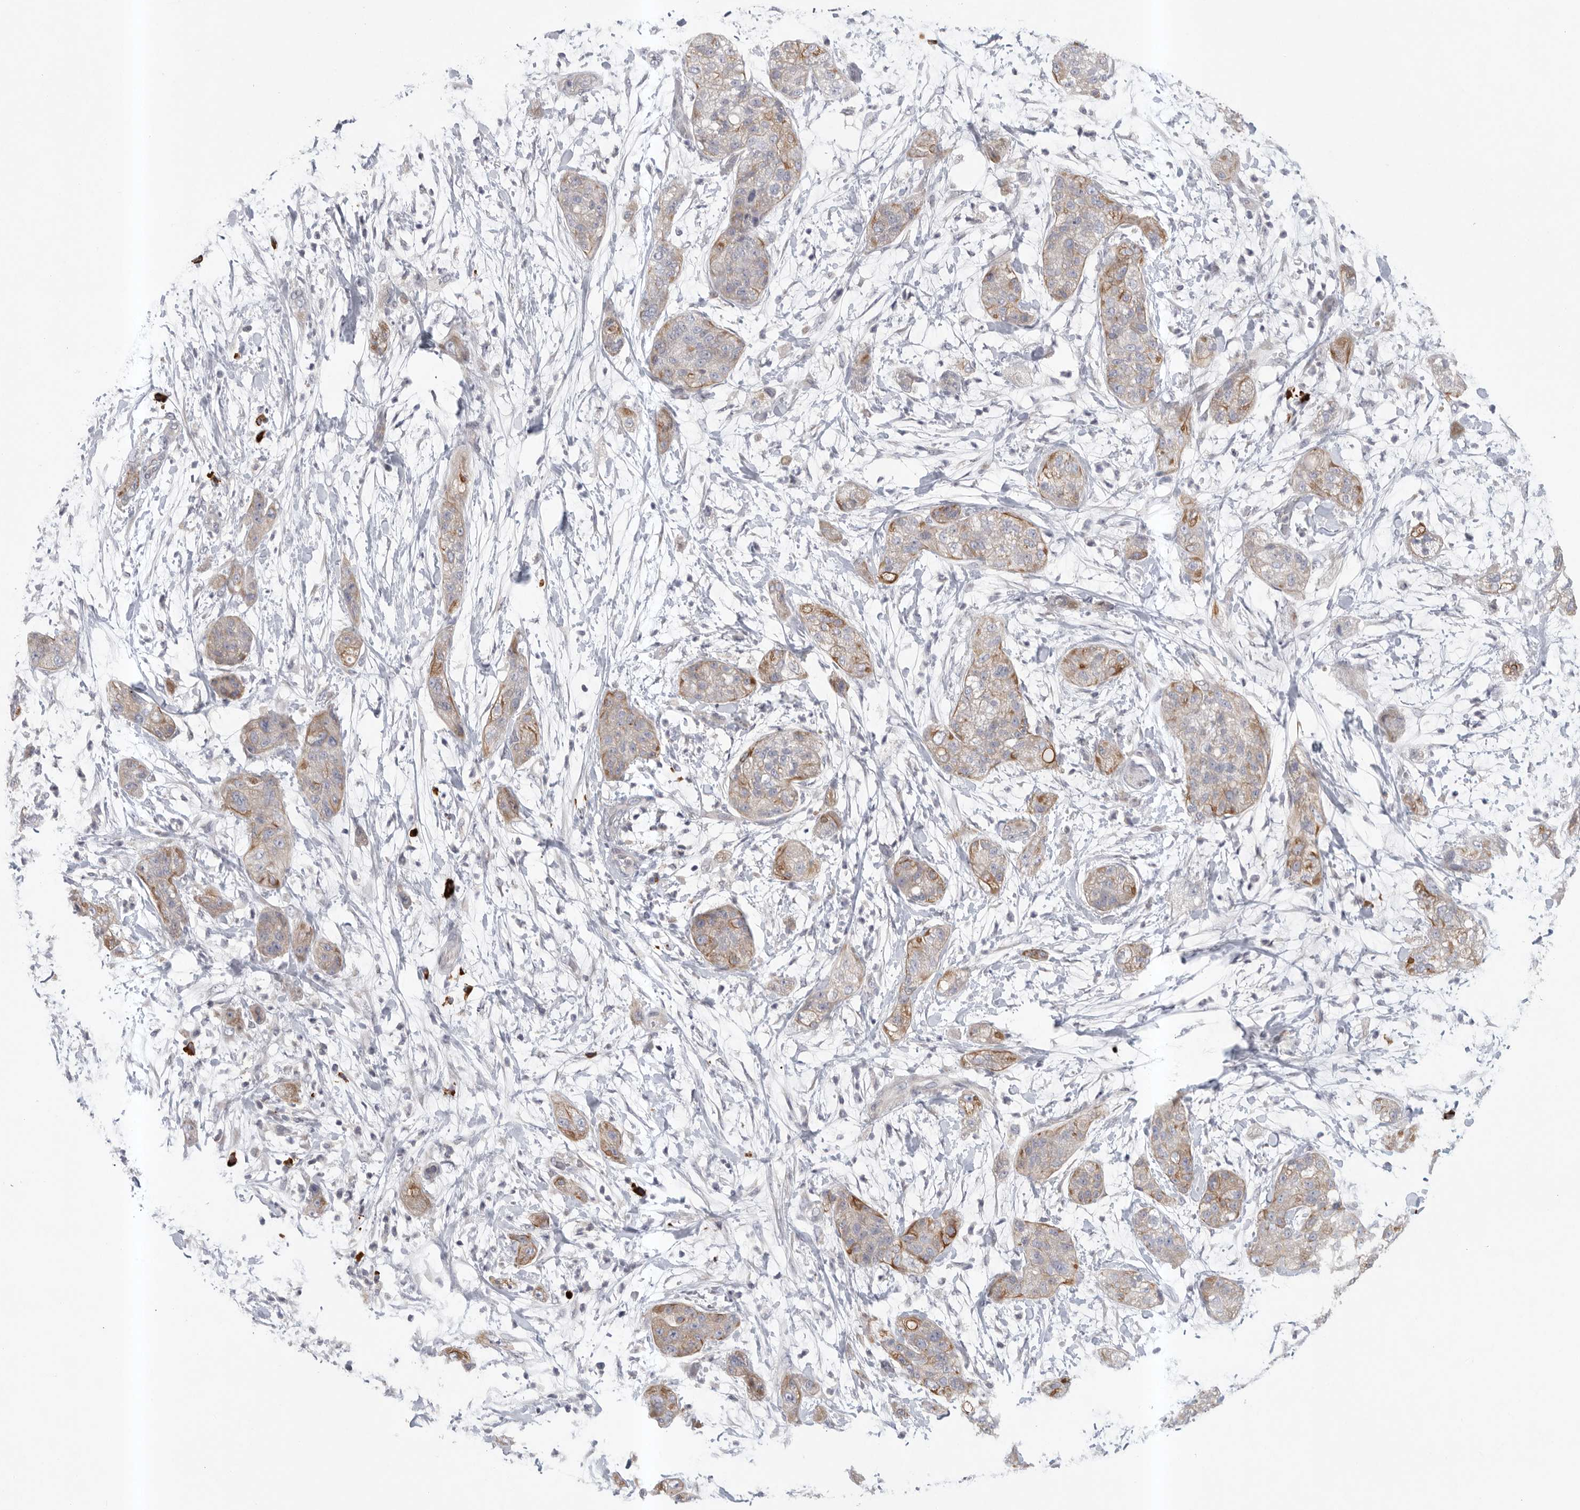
{"staining": {"intensity": "moderate", "quantity": "<25%", "location": "cytoplasmic/membranous"}, "tissue": "pancreatic cancer", "cell_type": "Tumor cells", "image_type": "cancer", "snomed": [{"axis": "morphology", "description": "Adenocarcinoma, NOS"}, {"axis": "topography", "description": "Pancreas"}], "caption": "Pancreatic cancer tissue shows moderate cytoplasmic/membranous expression in approximately <25% of tumor cells", "gene": "TMEM69", "patient": {"sex": "female", "age": 78}}